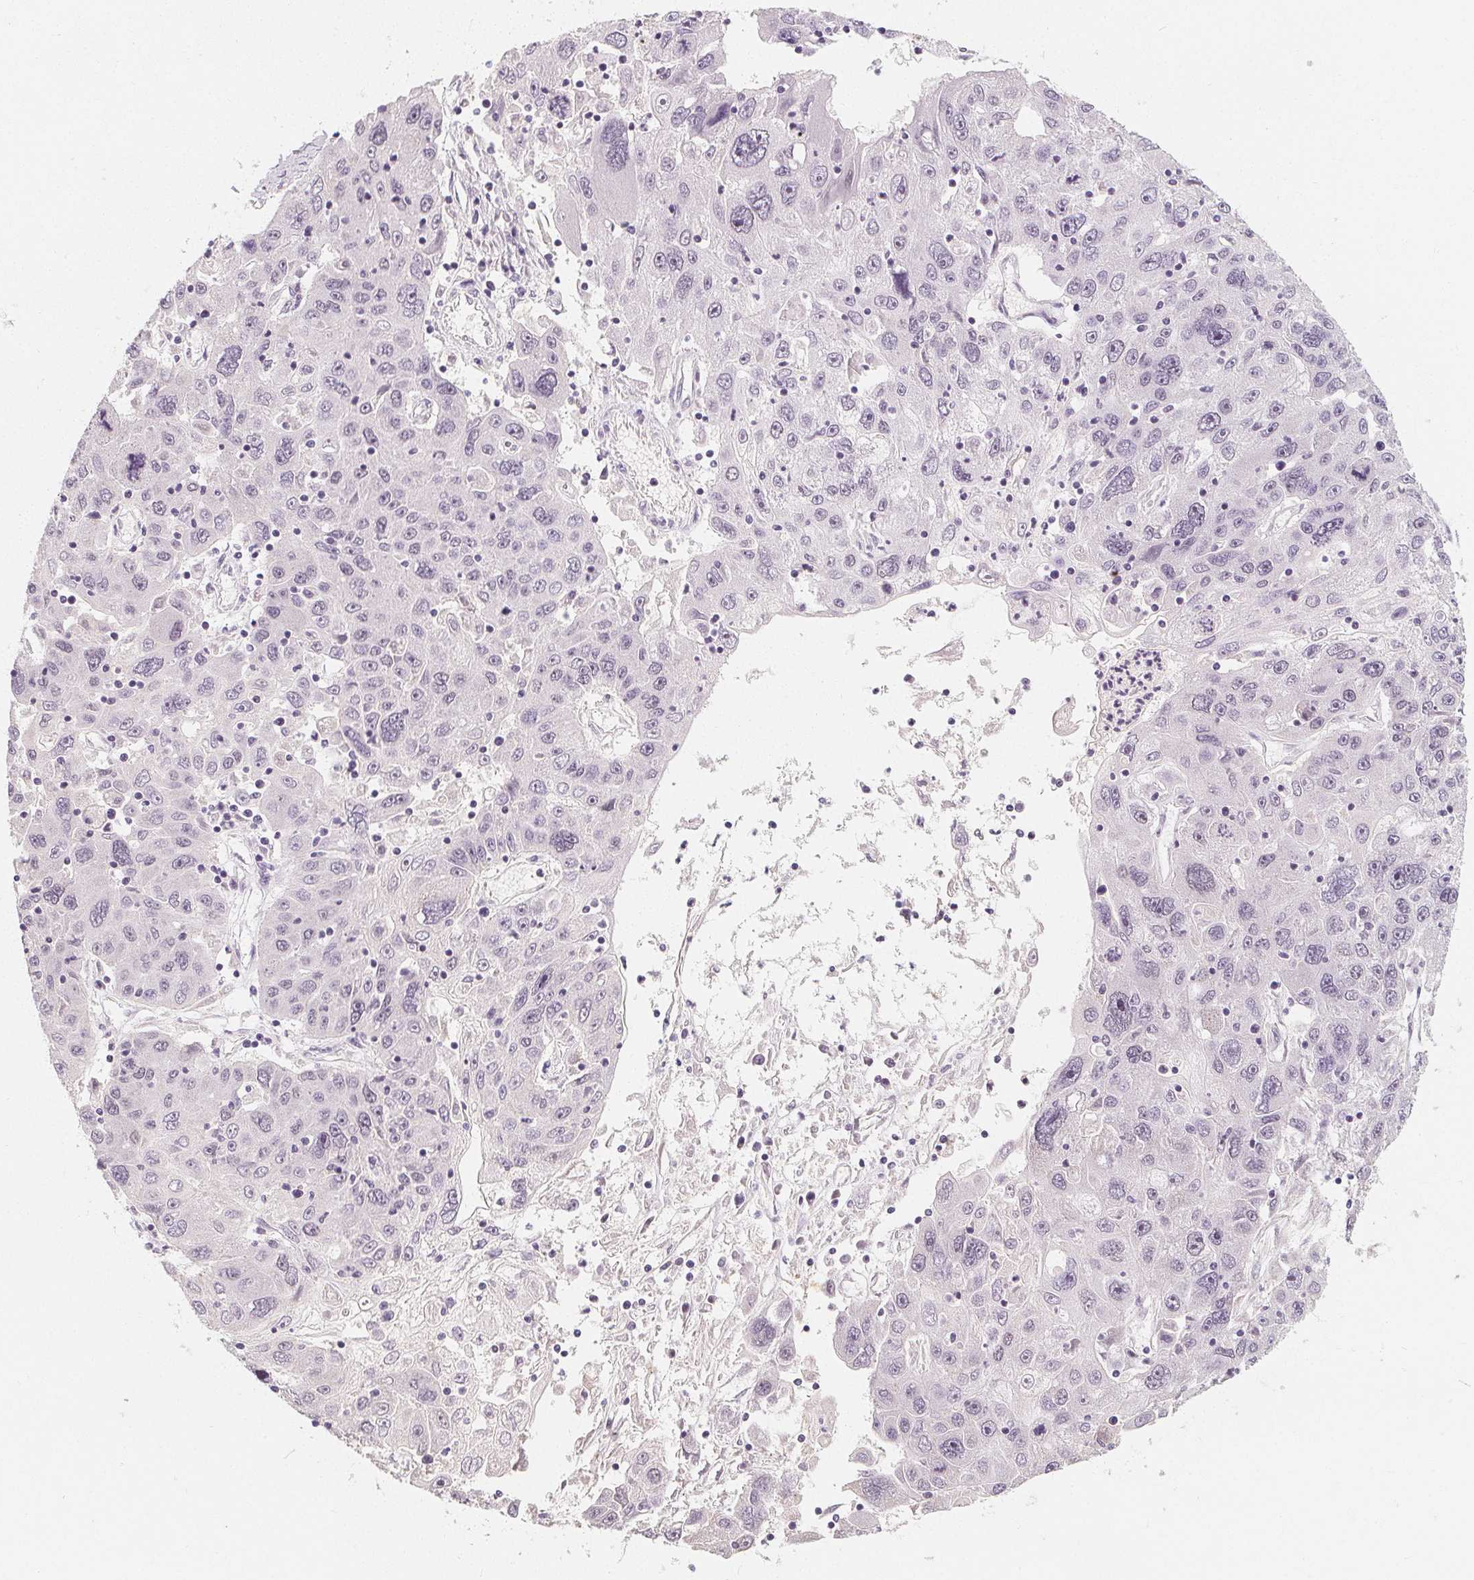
{"staining": {"intensity": "negative", "quantity": "none", "location": "none"}, "tissue": "stomach cancer", "cell_type": "Tumor cells", "image_type": "cancer", "snomed": [{"axis": "morphology", "description": "Adenocarcinoma, NOS"}, {"axis": "topography", "description": "Stomach"}], "caption": "Tumor cells show no significant protein staining in adenocarcinoma (stomach).", "gene": "DBX2", "patient": {"sex": "male", "age": 56}}